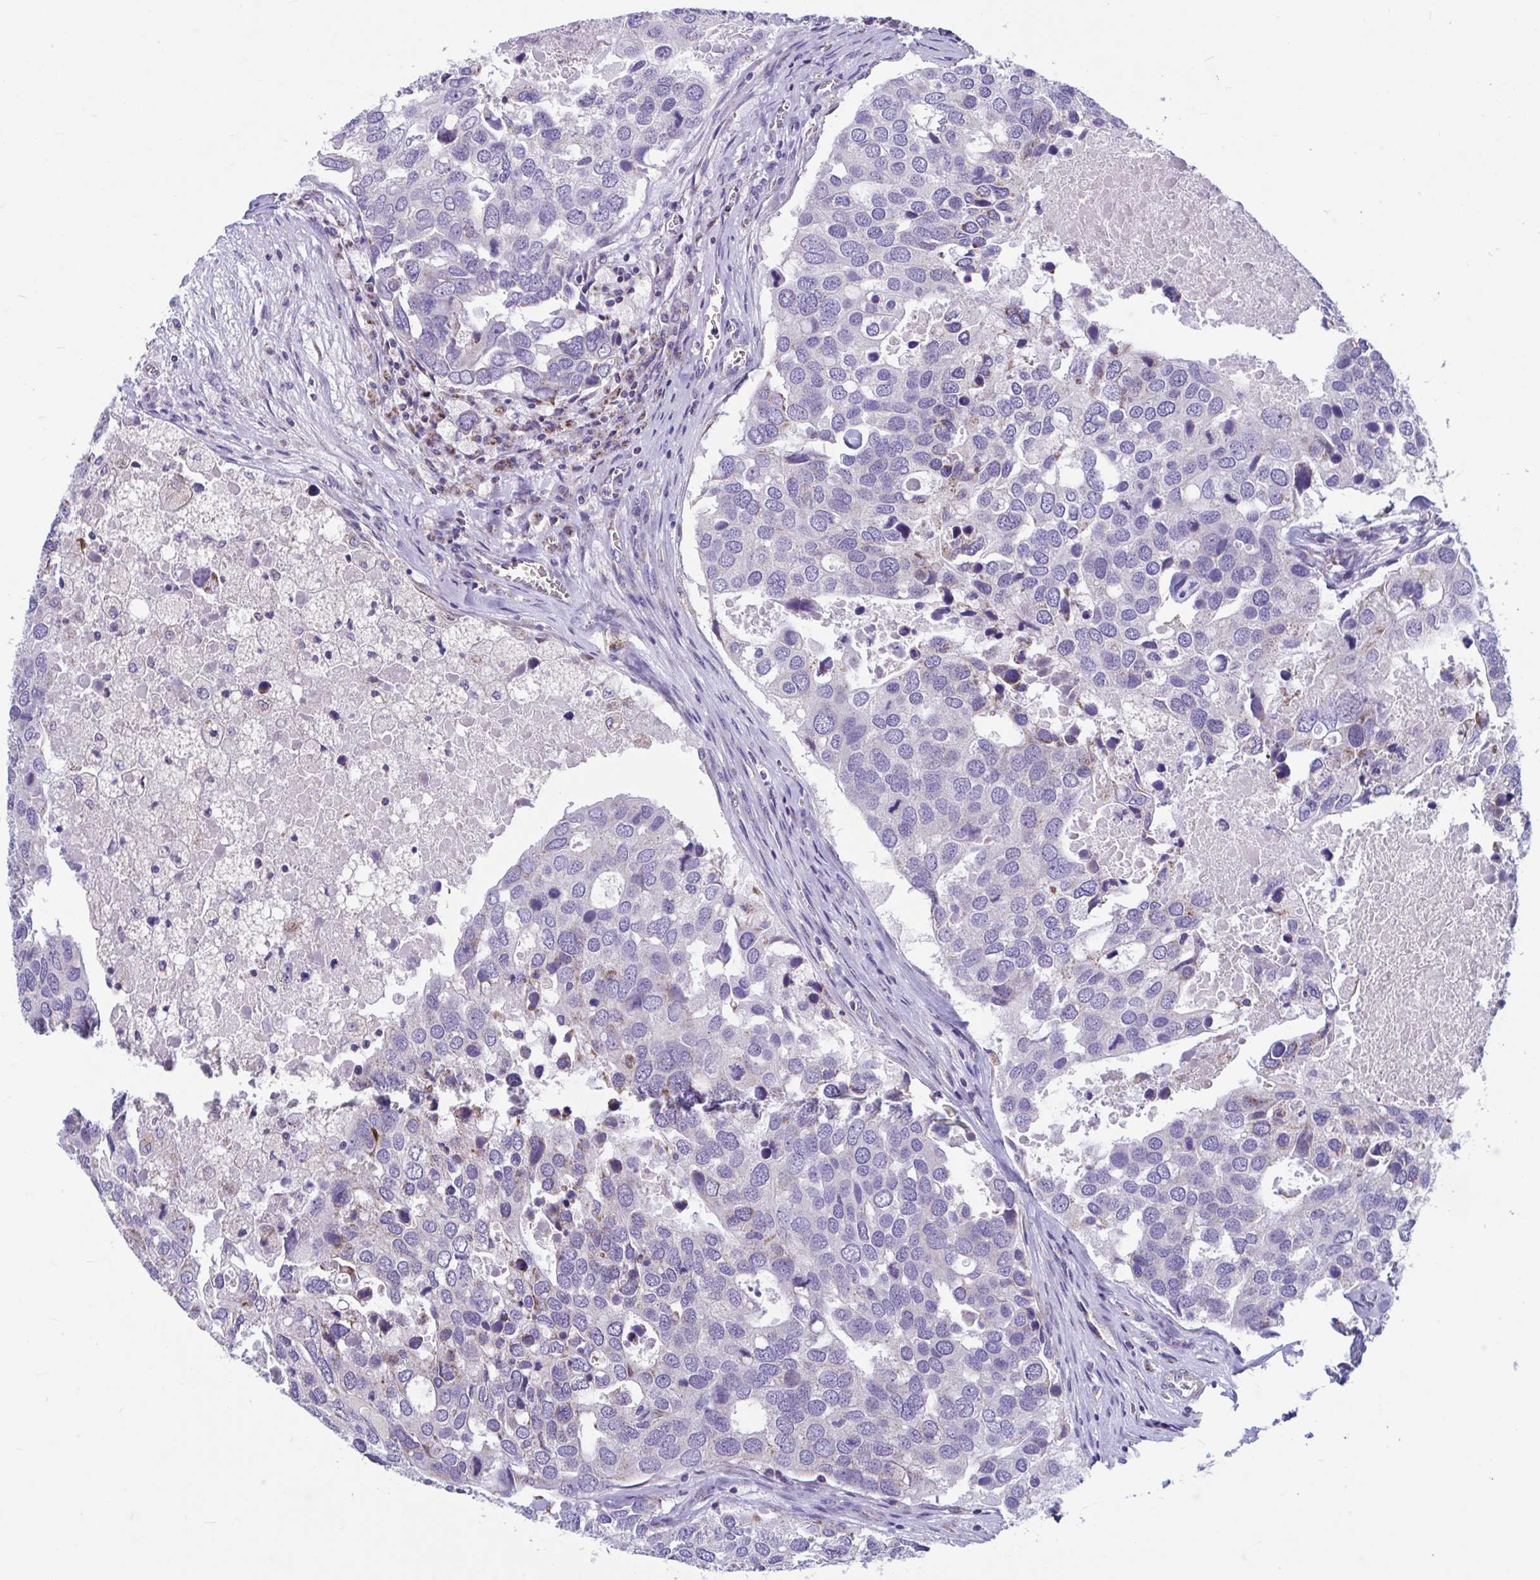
{"staining": {"intensity": "weak", "quantity": "<25%", "location": "cytoplasmic/membranous"}, "tissue": "breast cancer", "cell_type": "Tumor cells", "image_type": "cancer", "snomed": [{"axis": "morphology", "description": "Duct carcinoma"}, {"axis": "topography", "description": "Breast"}], "caption": "Immunohistochemistry of infiltrating ductal carcinoma (breast) reveals no positivity in tumor cells.", "gene": "OR13A1", "patient": {"sex": "female", "age": 83}}